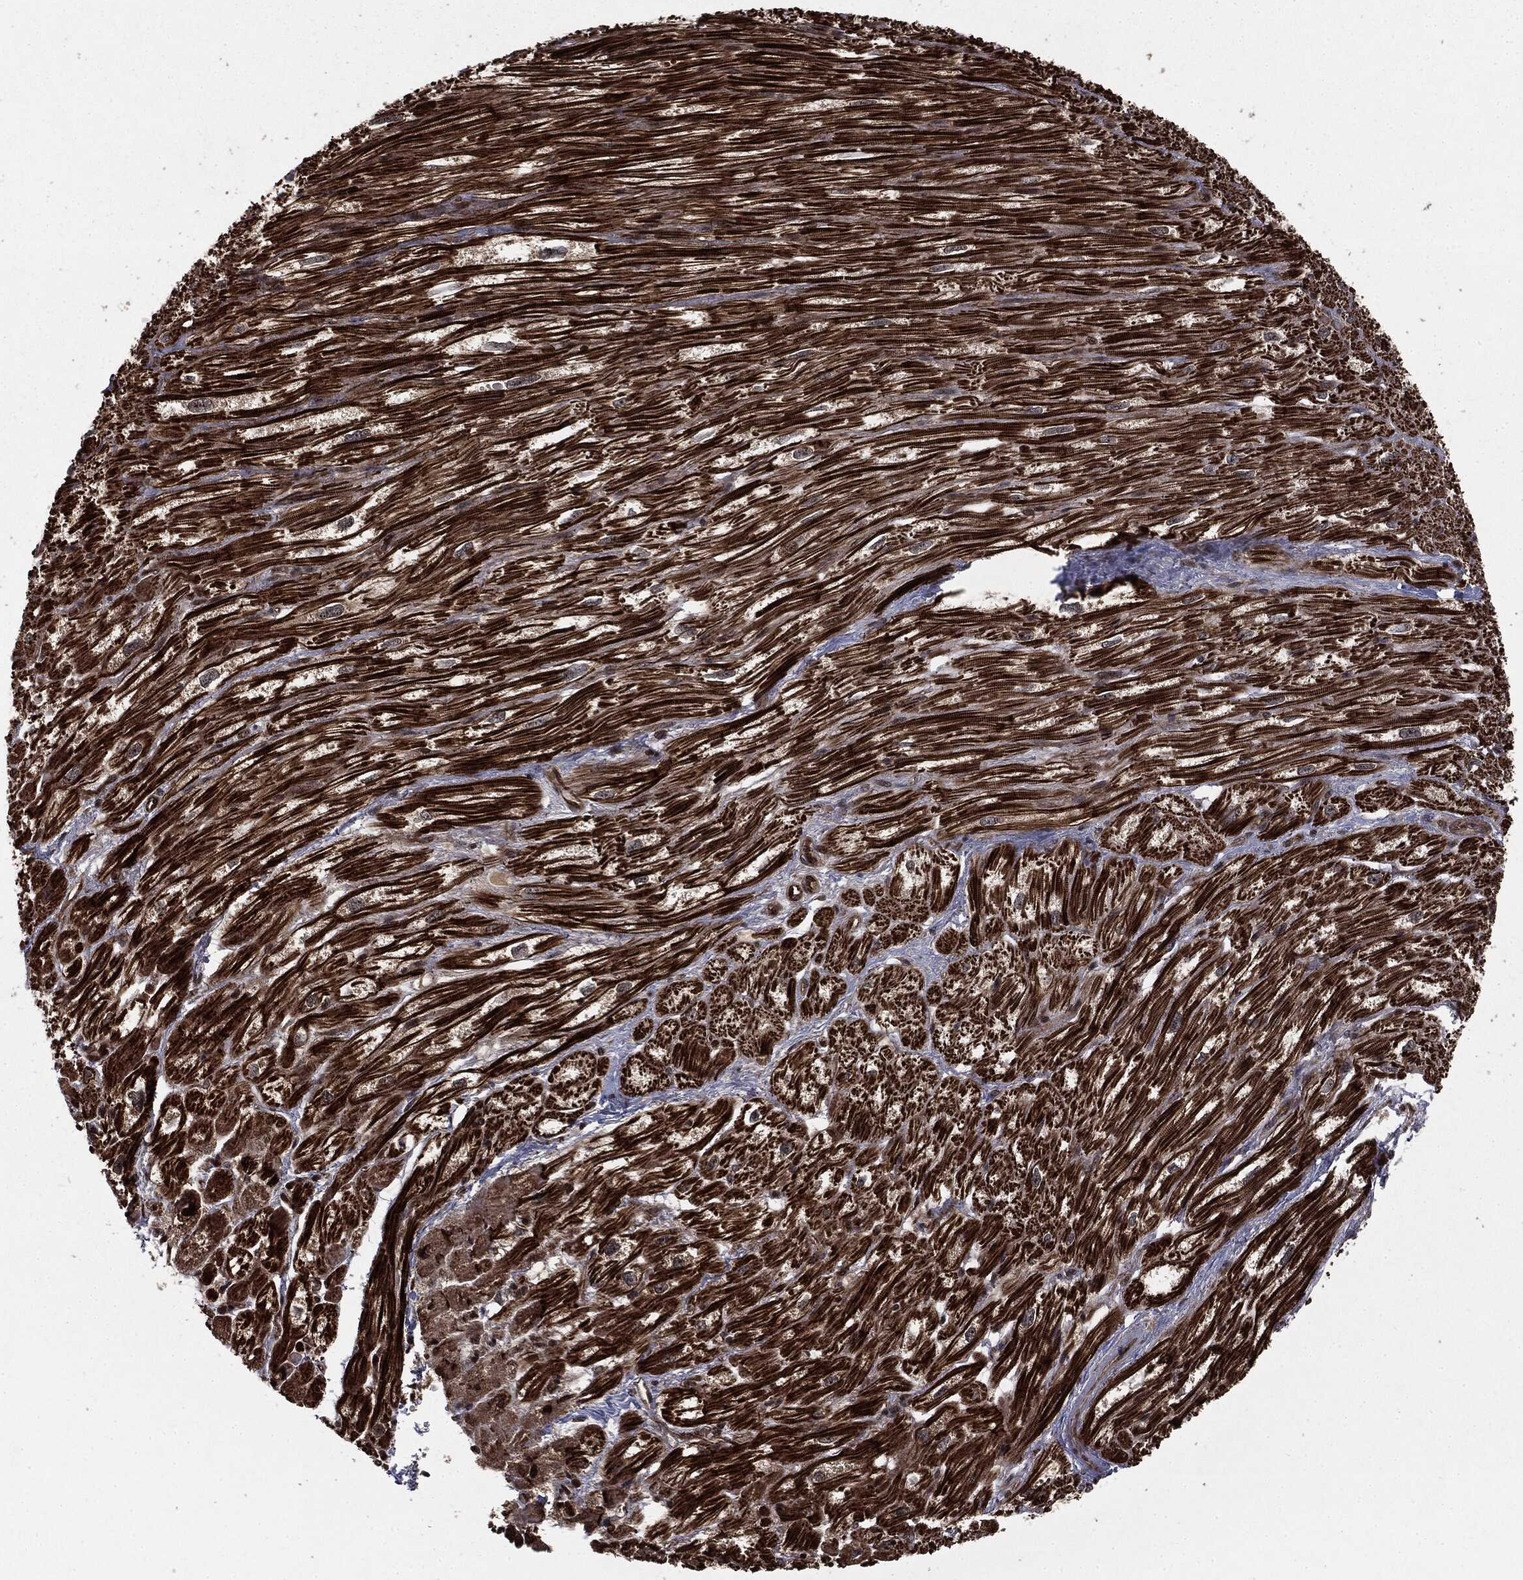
{"staining": {"intensity": "strong", "quantity": ">75%", "location": "cytoplasmic/membranous"}, "tissue": "heart muscle", "cell_type": "Cardiomyocytes", "image_type": "normal", "snomed": [{"axis": "morphology", "description": "Normal tissue, NOS"}, {"axis": "topography", "description": "Heart"}], "caption": "Protein analysis of unremarkable heart muscle displays strong cytoplasmic/membranous positivity in about >75% of cardiomyocytes.", "gene": "CARD6", "patient": {"sex": "male", "age": 62}}